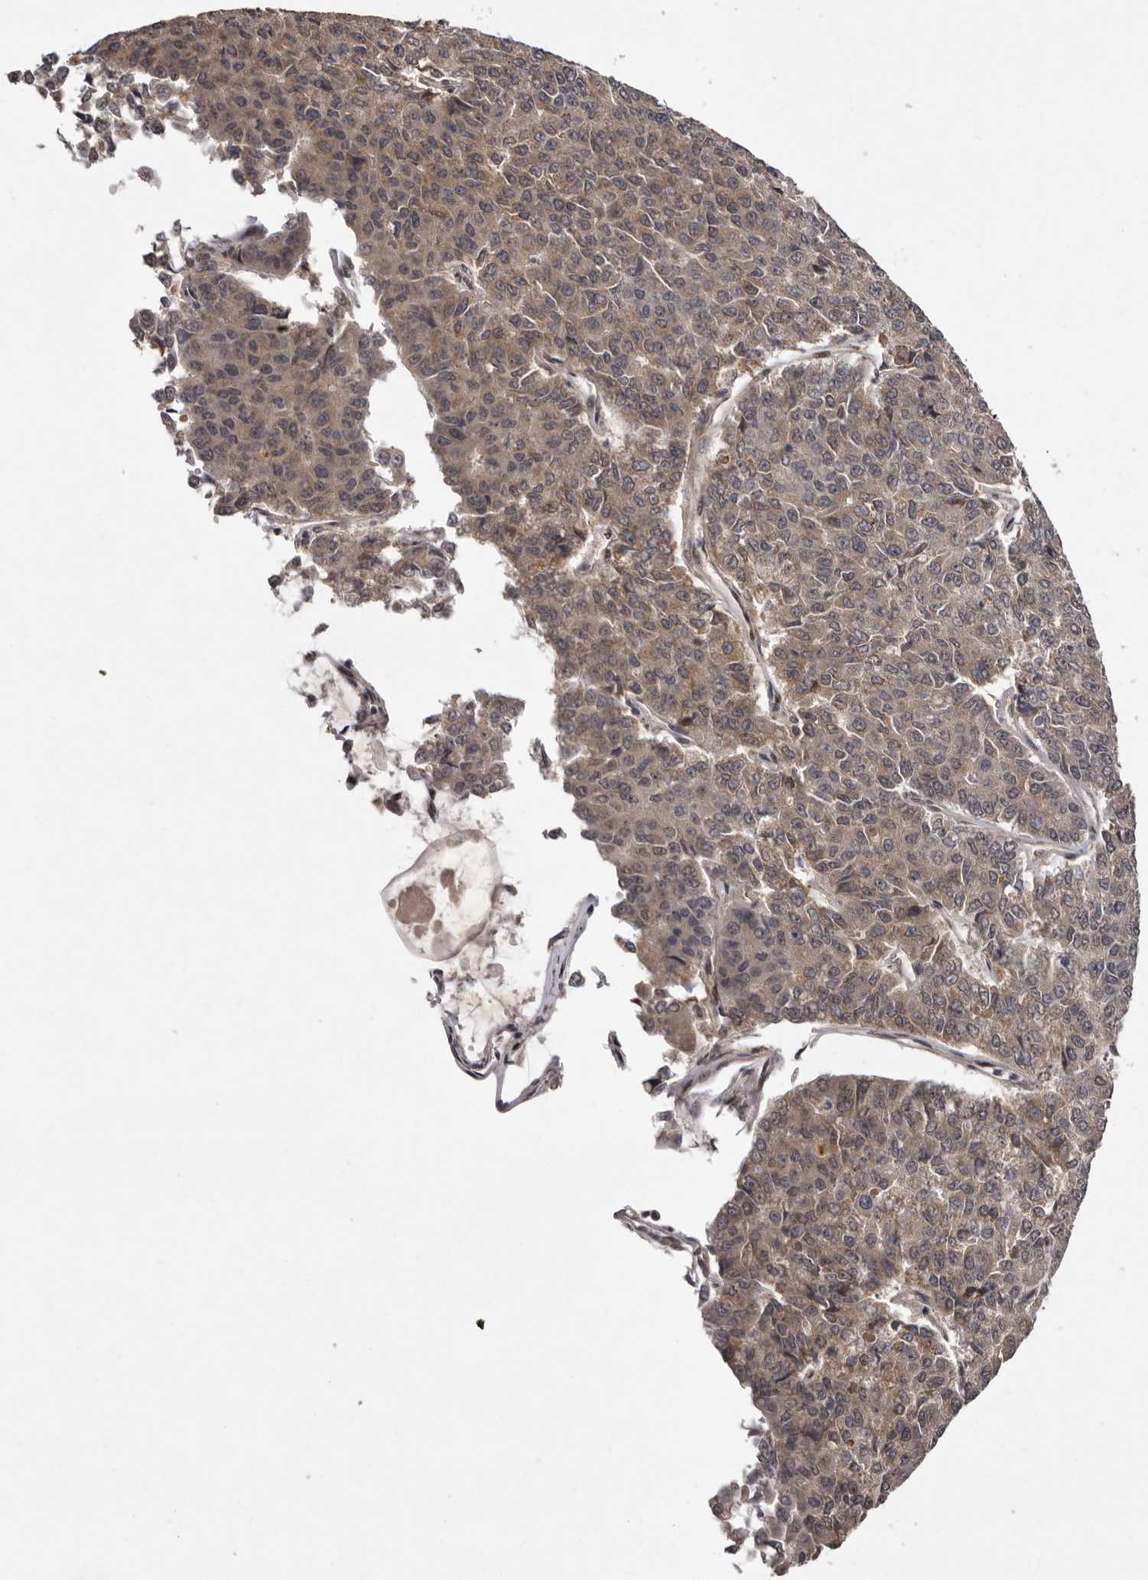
{"staining": {"intensity": "moderate", "quantity": ">75%", "location": "cytoplasmic/membranous"}, "tissue": "pancreatic cancer", "cell_type": "Tumor cells", "image_type": "cancer", "snomed": [{"axis": "morphology", "description": "Adenocarcinoma, NOS"}, {"axis": "topography", "description": "Pancreas"}], "caption": "Human adenocarcinoma (pancreatic) stained with a protein marker exhibits moderate staining in tumor cells.", "gene": "ABL1", "patient": {"sex": "male", "age": 50}}